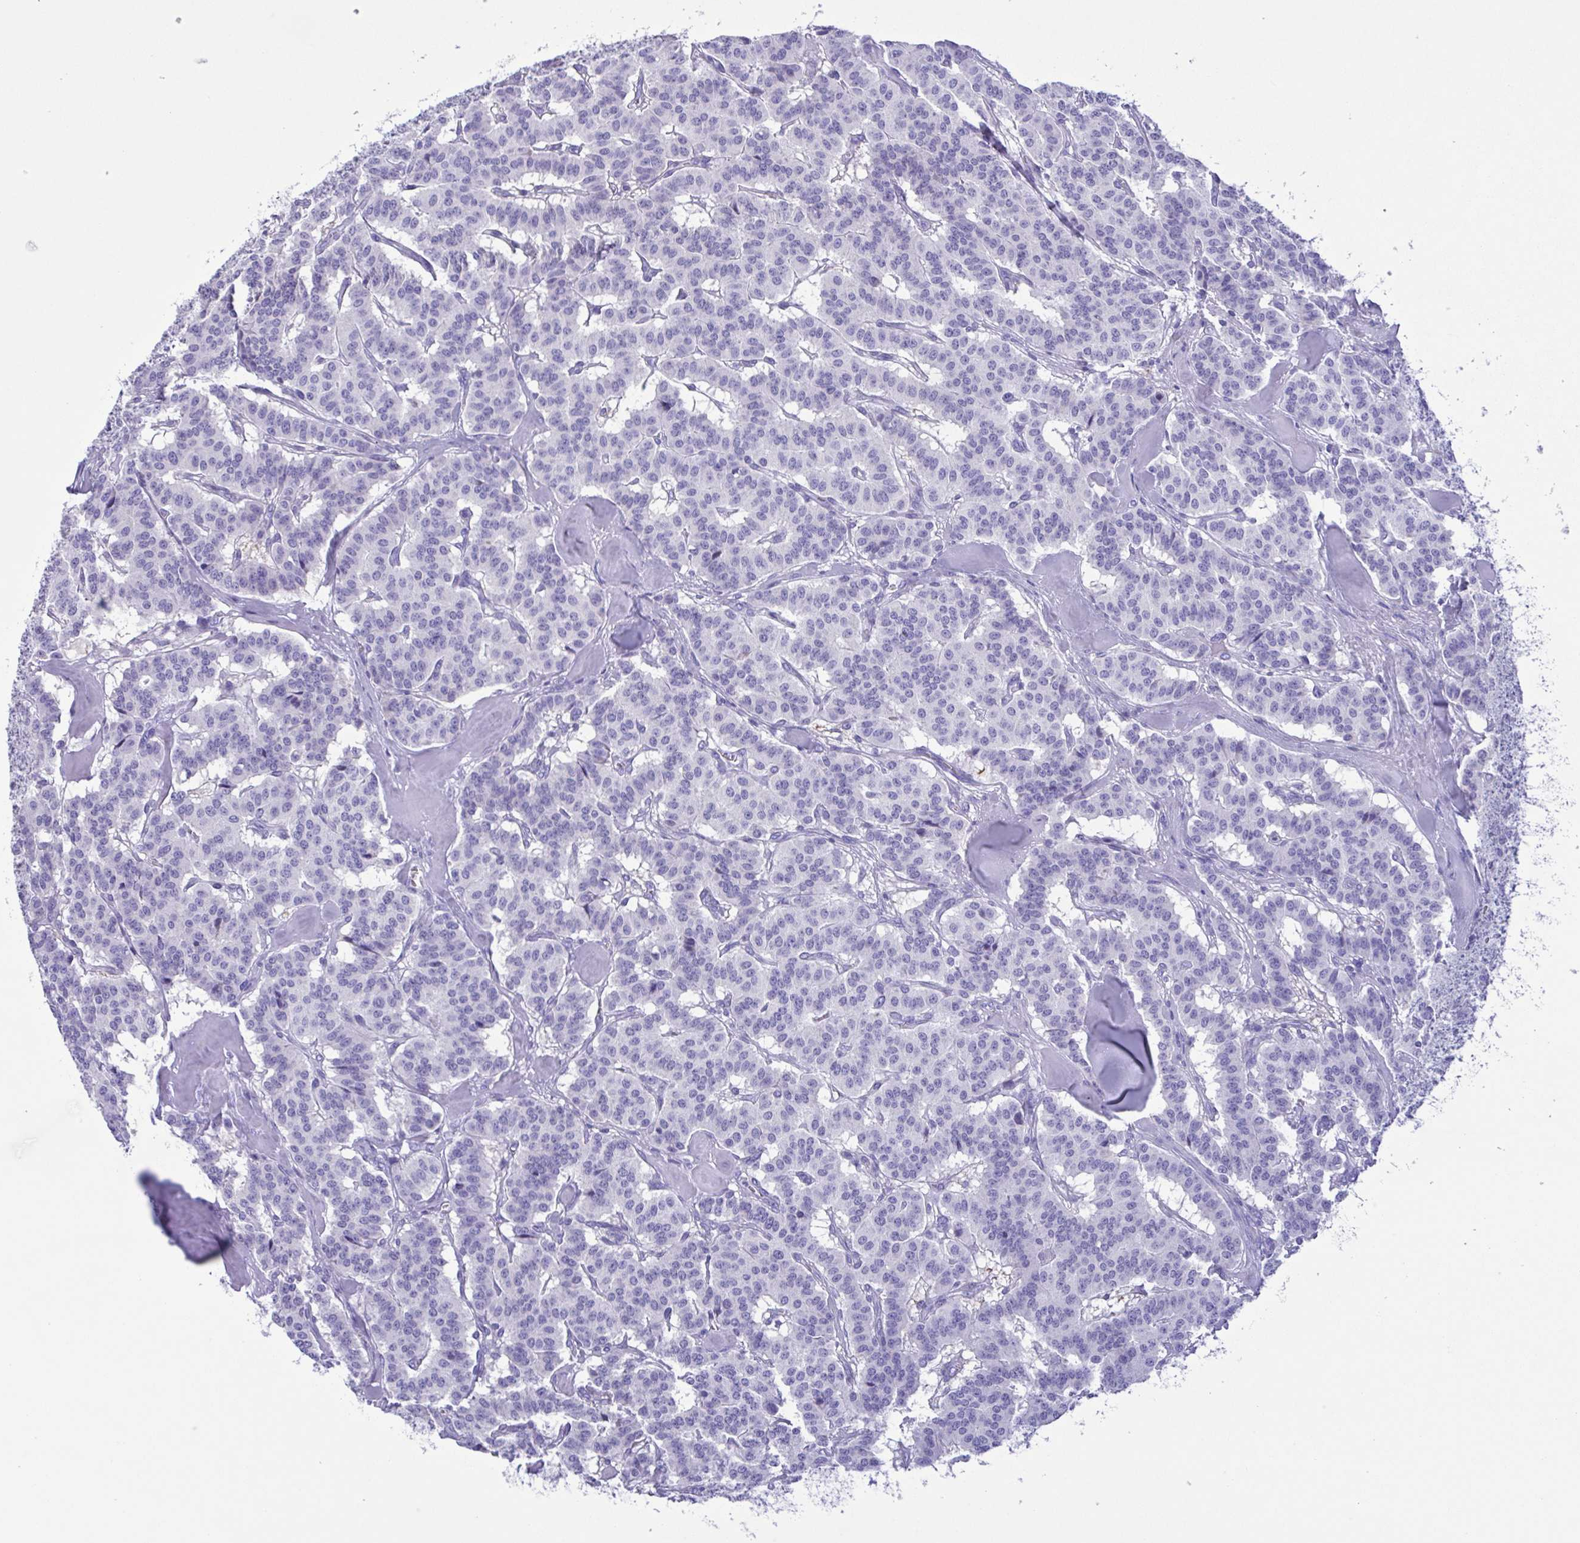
{"staining": {"intensity": "negative", "quantity": "none", "location": "none"}, "tissue": "carcinoid", "cell_type": "Tumor cells", "image_type": "cancer", "snomed": [{"axis": "morphology", "description": "Normal tissue, NOS"}, {"axis": "morphology", "description": "Carcinoid, malignant, NOS"}, {"axis": "topography", "description": "Lung"}], "caption": "Malignant carcinoid was stained to show a protein in brown. There is no significant staining in tumor cells.", "gene": "TSPY2", "patient": {"sex": "female", "age": 46}}